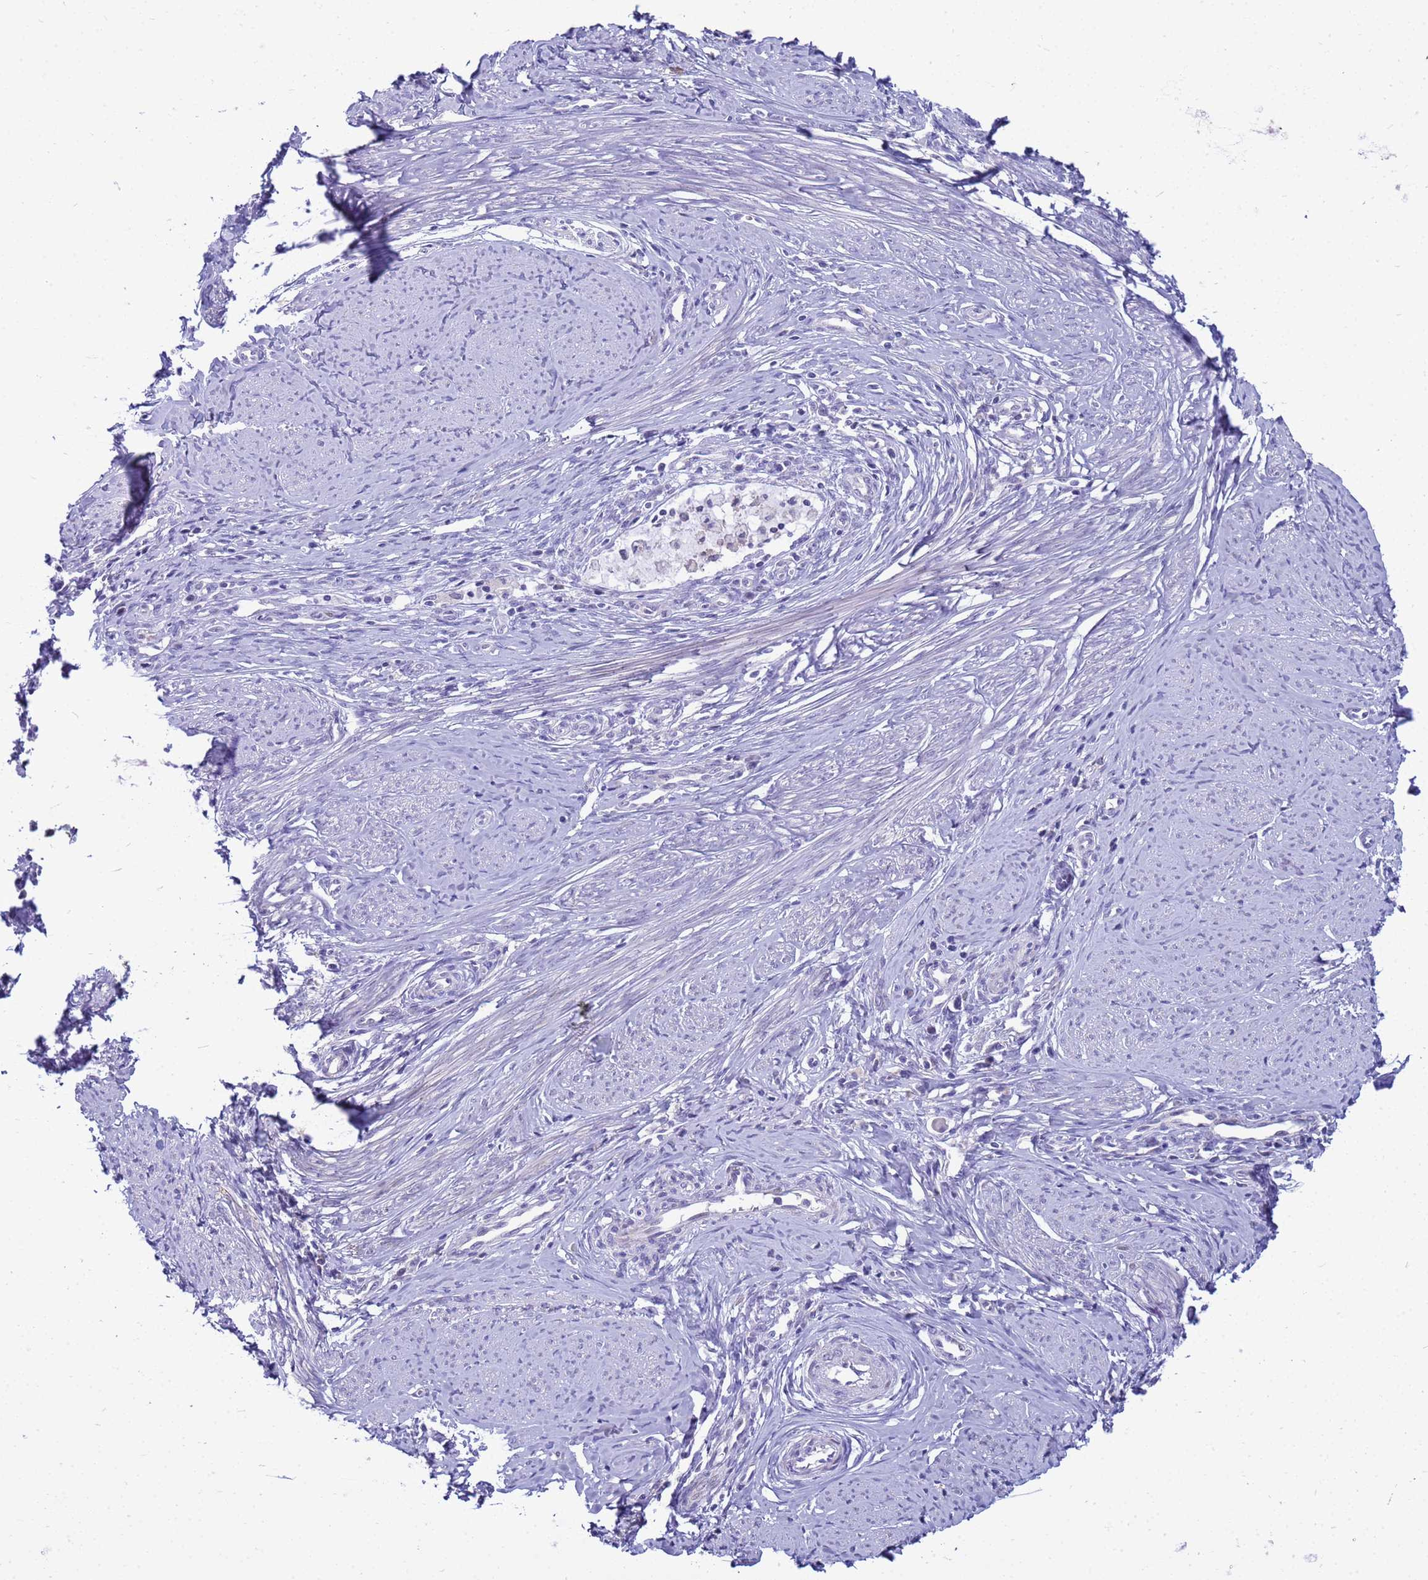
{"staining": {"intensity": "negative", "quantity": "none", "location": "none"}, "tissue": "cervical cancer", "cell_type": "Tumor cells", "image_type": "cancer", "snomed": [{"axis": "morphology", "description": "Adenocarcinoma, NOS"}, {"axis": "topography", "description": "Cervix"}], "caption": "Human cervical cancer (adenocarcinoma) stained for a protein using immunohistochemistry (IHC) reveals no positivity in tumor cells.", "gene": "LRATD1", "patient": {"sex": "female", "age": 36}}